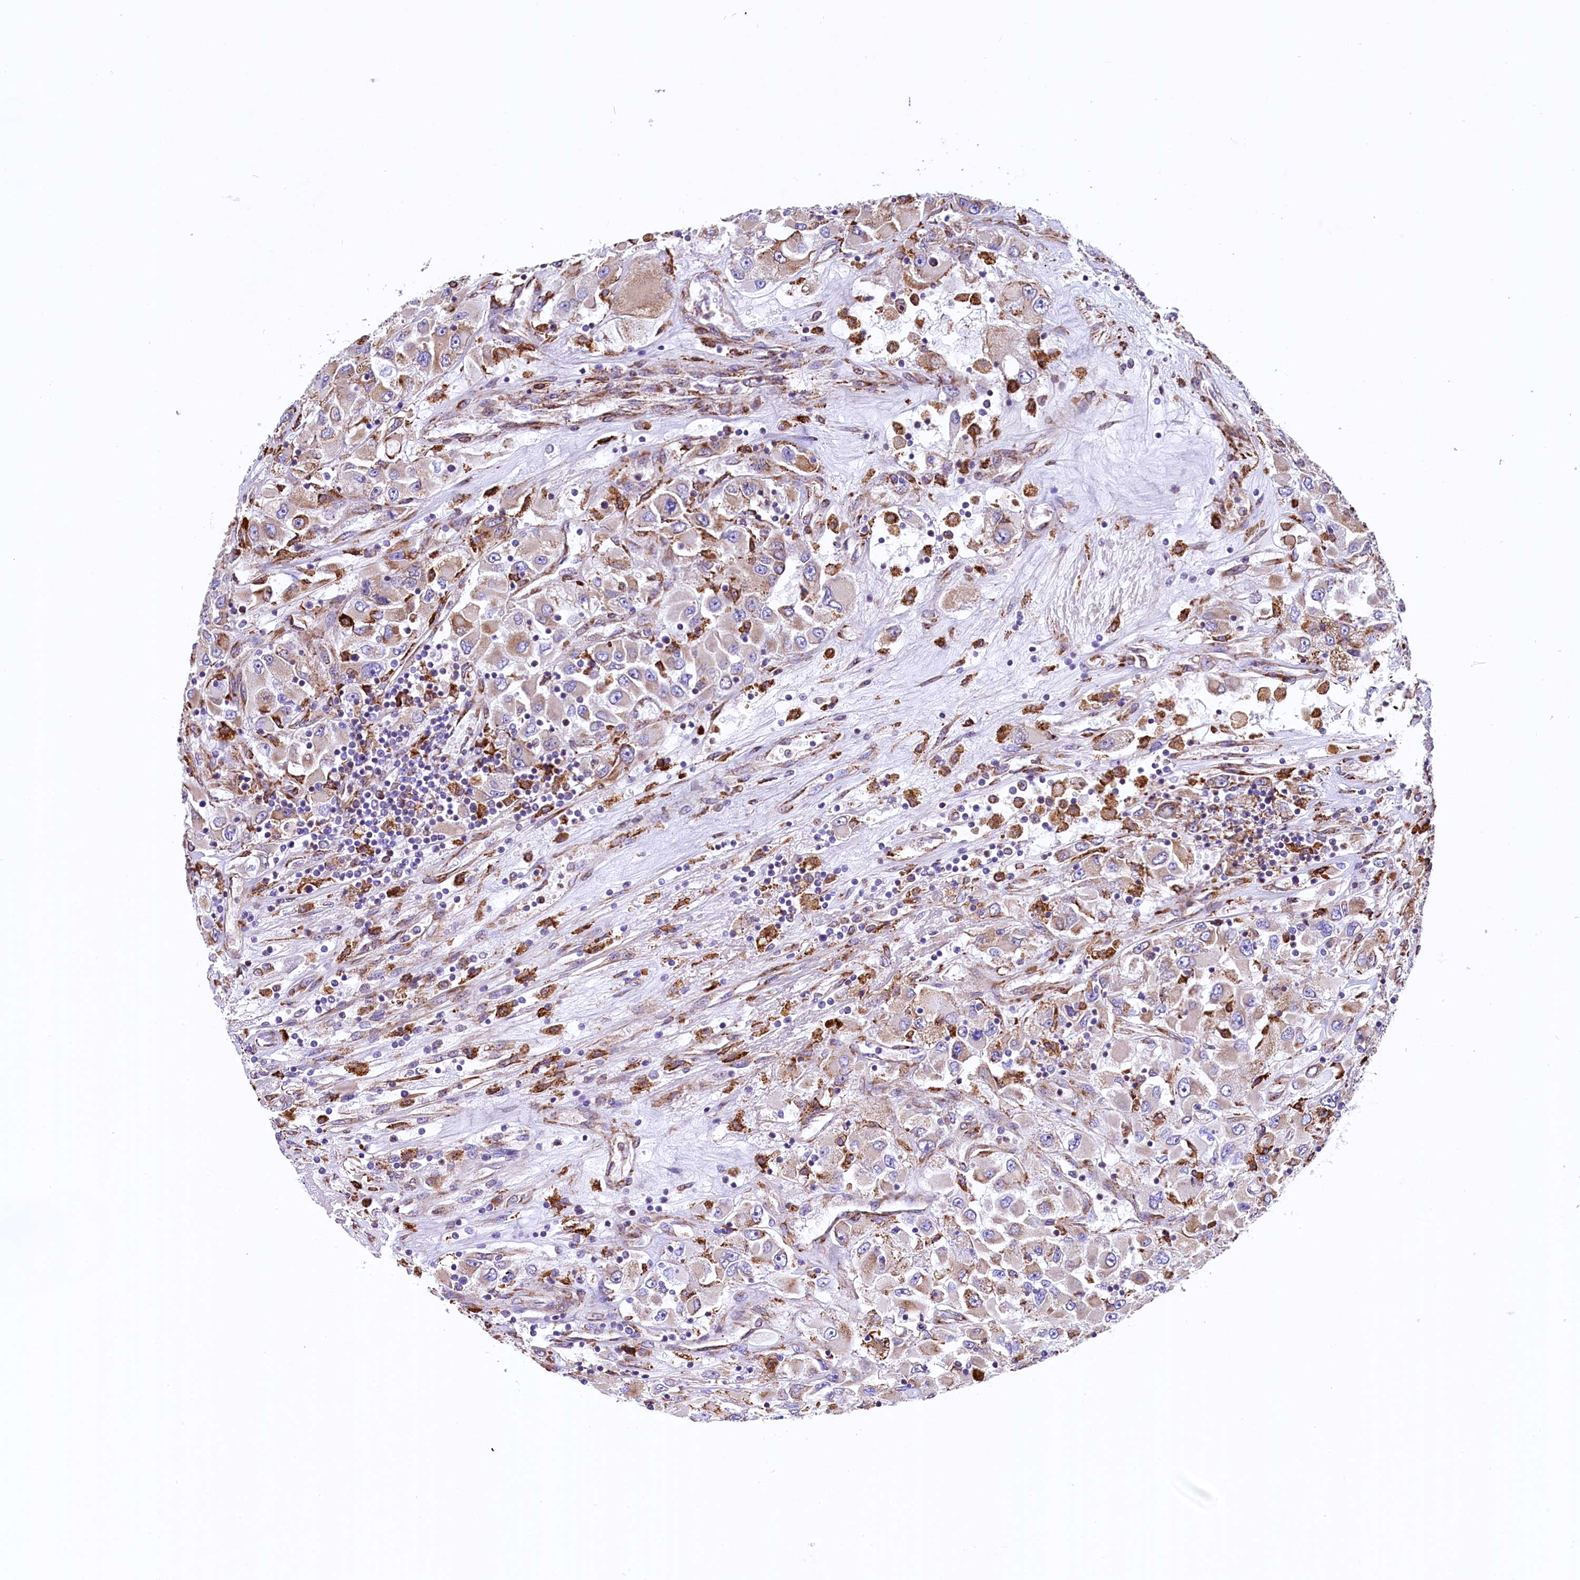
{"staining": {"intensity": "moderate", "quantity": "<25%", "location": "cytoplasmic/membranous"}, "tissue": "renal cancer", "cell_type": "Tumor cells", "image_type": "cancer", "snomed": [{"axis": "morphology", "description": "Adenocarcinoma, NOS"}, {"axis": "topography", "description": "Kidney"}], "caption": "This histopathology image exhibits renal cancer stained with immunohistochemistry (IHC) to label a protein in brown. The cytoplasmic/membranous of tumor cells show moderate positivity for the protein. Nuclei are counter-stained blue.", "gene": "CMTR2", "patient": {"sex": "female", "age": 52}}